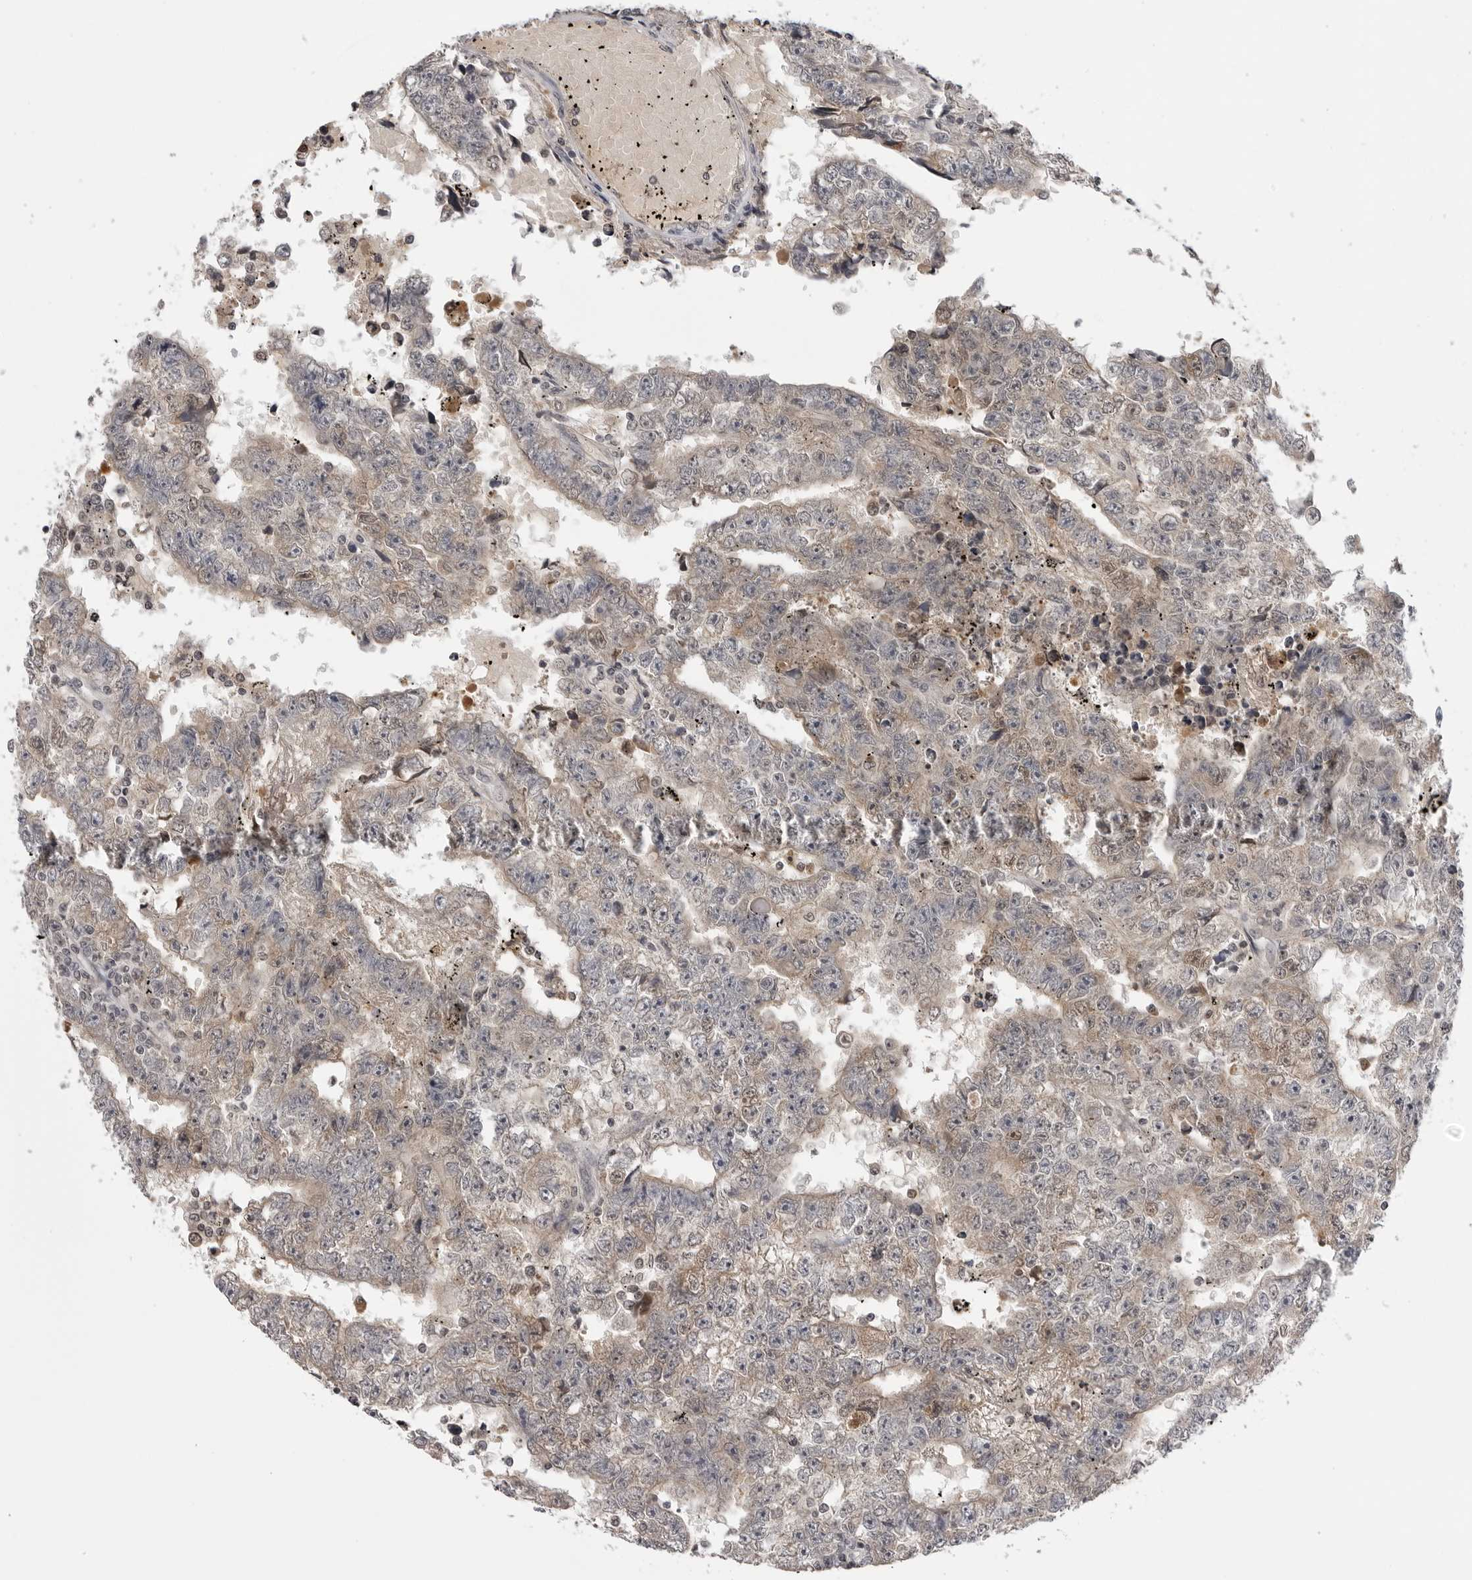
{"staining": {"intensity": "weak", "quantity": "25%-75%", "location": "cytoplasmic/membranous"}, "tissue": "testis cancer", "cell_type": "Tumor cells", "image_type": "cancer", "snomed": [{"axis": "morphology", "description": "Carcinoma, Embryonal, NOS"}, {"axis": "topography", "description": "Testis"}], "caption": "An immunohistochemistry image of neoplastic tissue is shown. Protein staining in brown labels weak cytoplasmic/membranous positivity in testis cancer (embryonal carcinoma) within tumor cells.", "gene": "CDK20", "patient": {"sex": "male", "age": 25}}